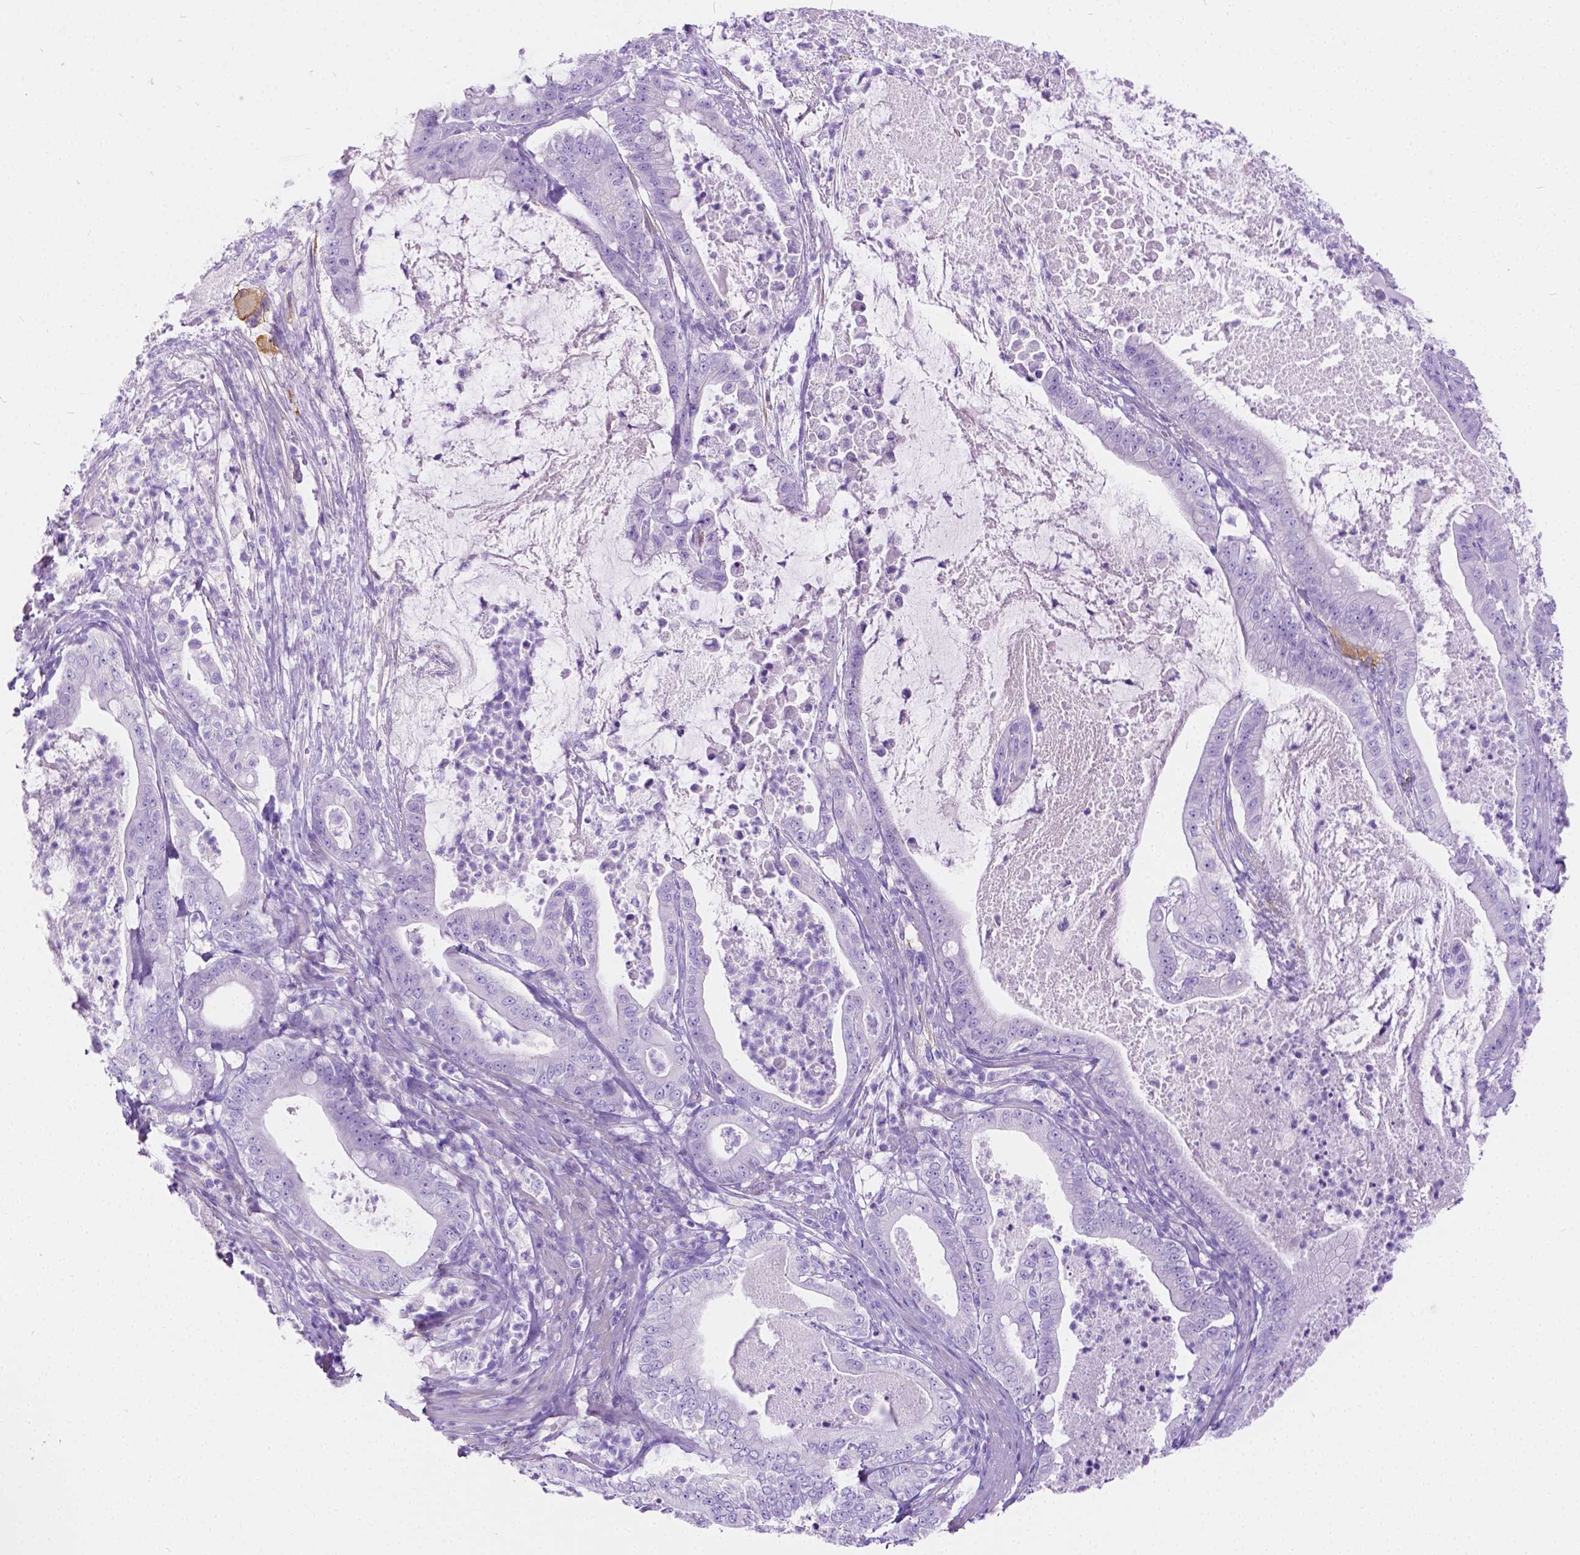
{"staining": {"intensity": "negative", "quantity": "none", "location": "none"}, "tissue": "pancreatic cancer", "cell_type": "Tumor cells", "image_type": "cancer", "snomed": [{"axis": "morphology", "description": "Adenocarcinoma, NOS"}, {"axis": "topography", "description": "Pancreas"}], "caption": "This histopathology image is of pancreatic adenocarcinoma stained with IHC to label a protein in brown with the nuclei are counter-stained blue. There is no positivity in tumor cells.", "gene": "CHRM1", "patient": {"sex": "male", "age": 71}}